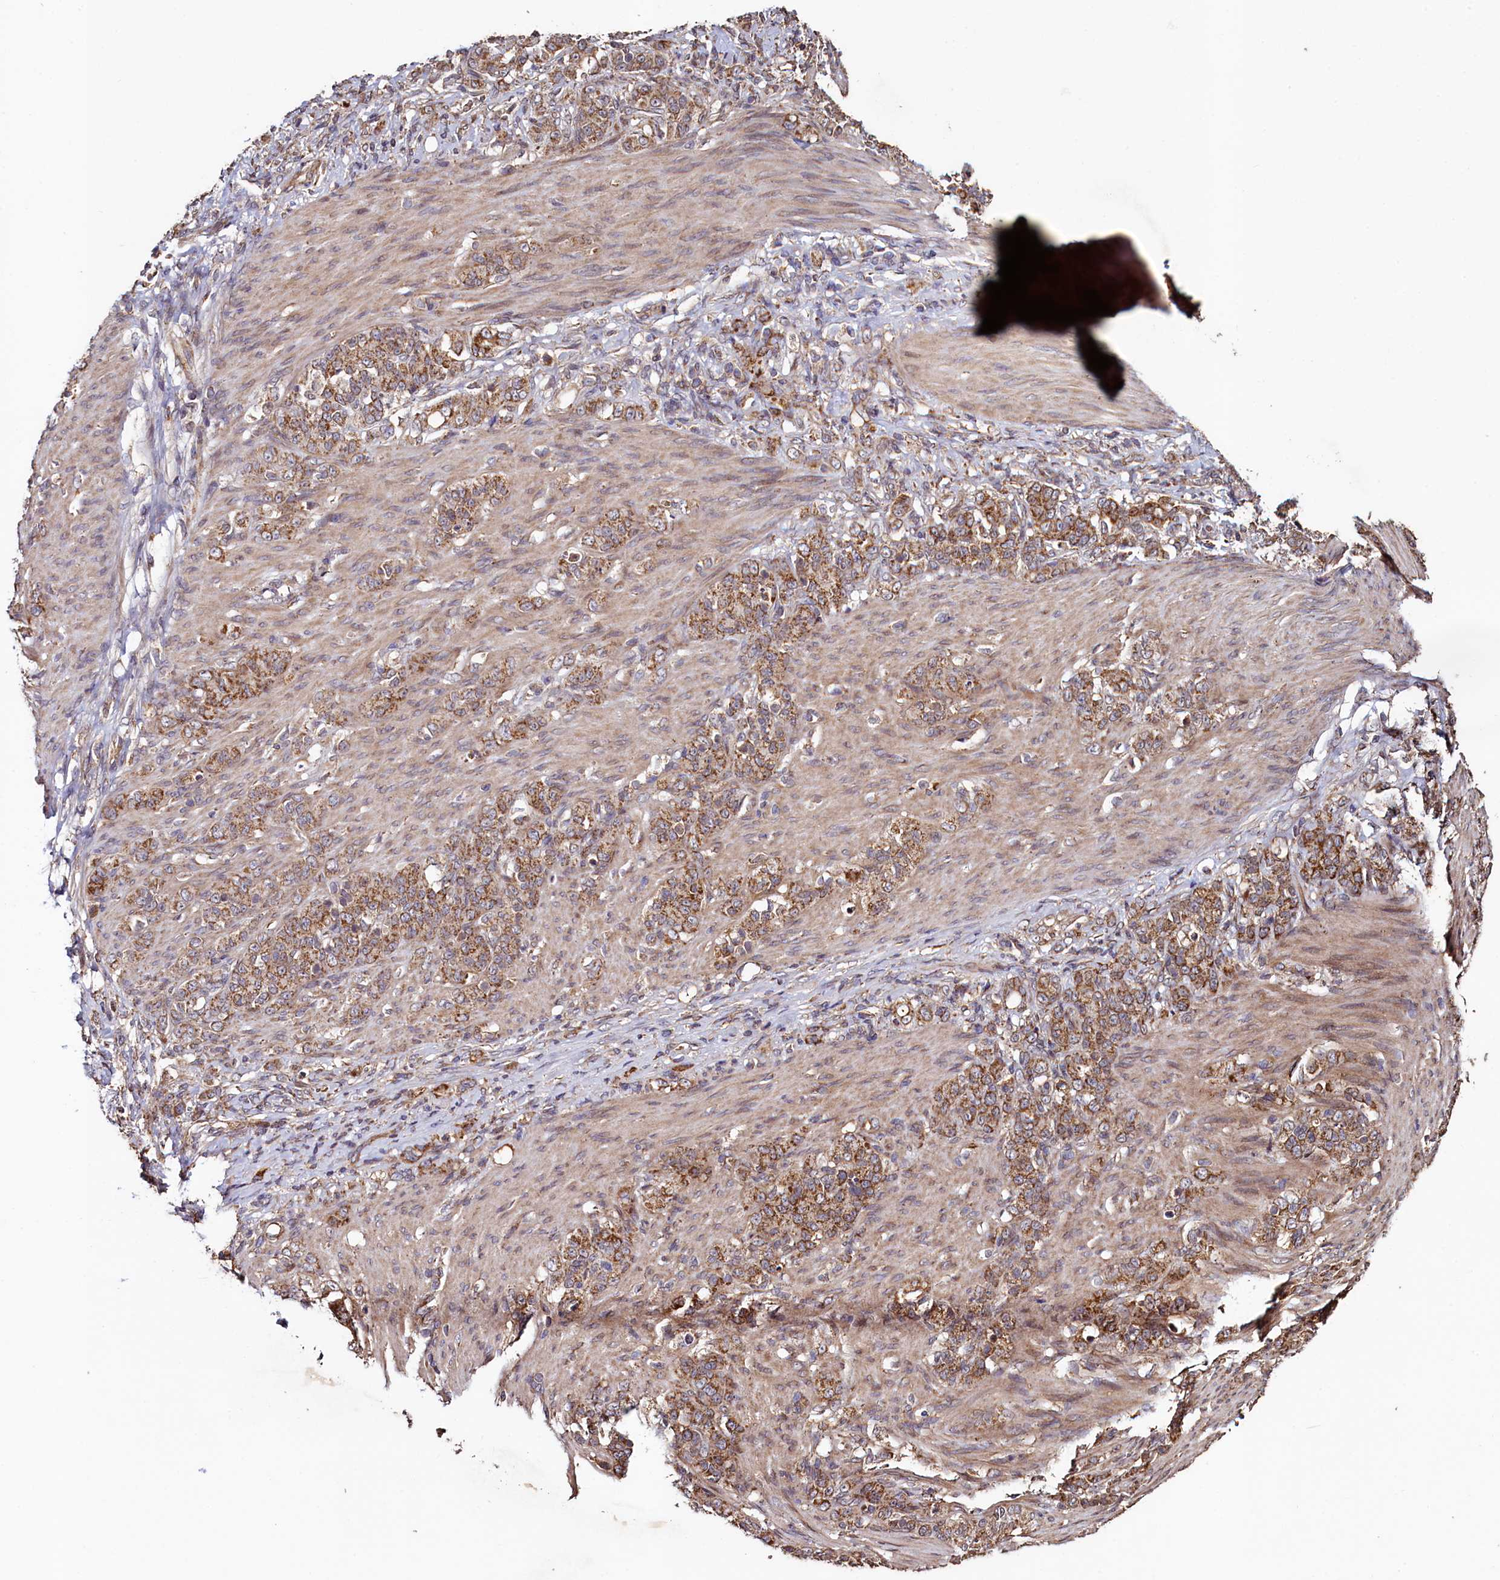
{"staining": {"intensity": "moderate", "quantity": ">75%", "location": "cytoplasmic/membranous"}, "tissue": "stomach cancer", "cell_type": "Tumor cells", "image_type": "cancer", "snomed": [{"axis": "morphology", "description": "Adenocarcinoma, NOS"}, {"axis": "topography", "description": "Stomach"}], "caption": "Stomach cancer stained with a brown dye shows moderate cytoplasmic/membranous positive positivity in about >75% of tumor cells.", "gene": "RBFA", "patient": {"sex": "female", "age": 79}}